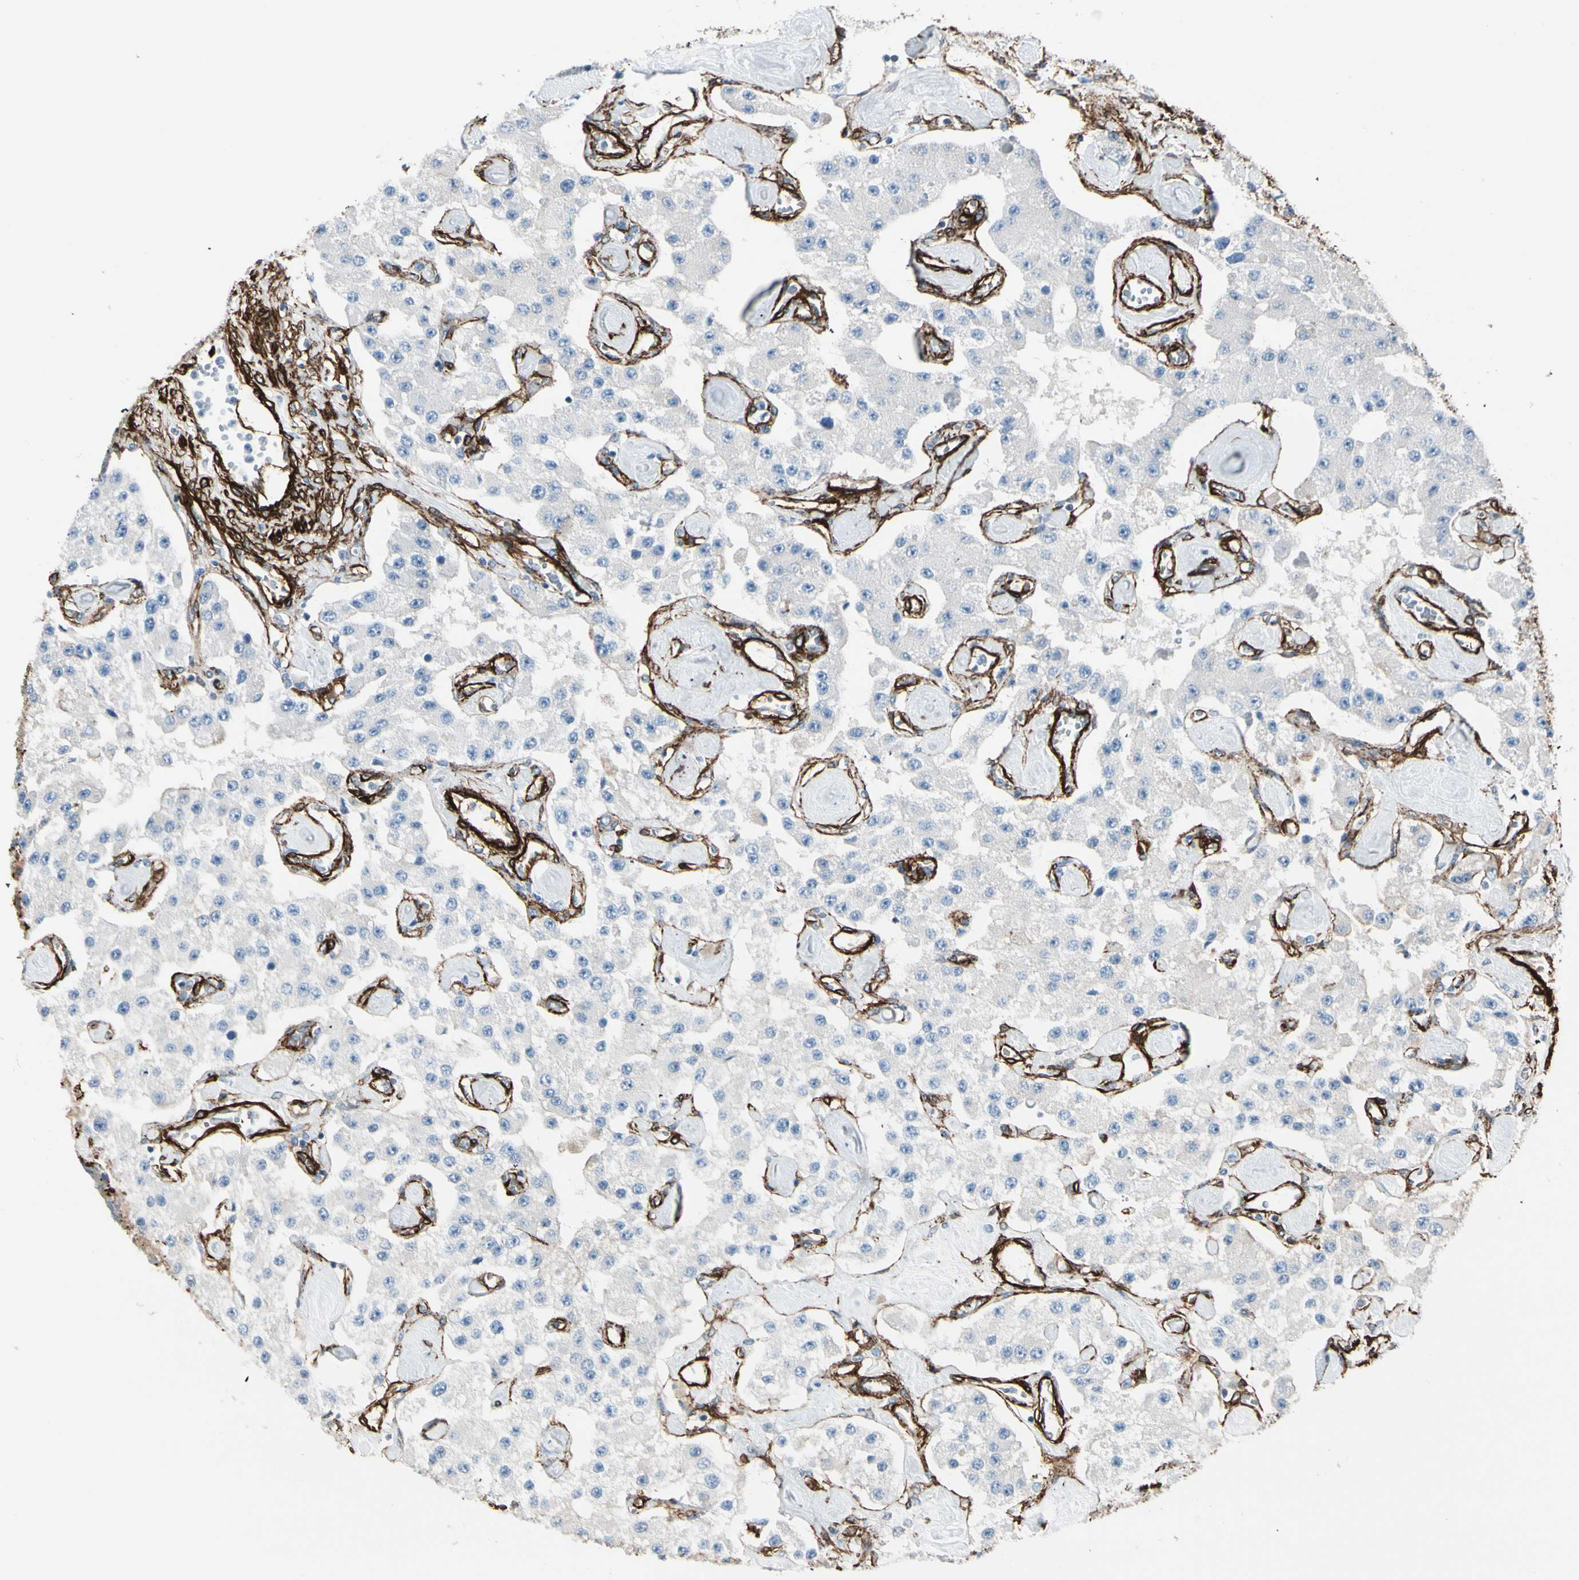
{"staining": {"intensity": "negative", "quantity": "none", "location": "none"}, "tissue": "carcinoid", "cell_type": "Tumor cells", "image_type": "cancer", "snomed": [{"axis": "morphology", "description": "Carcinoid, malignant, NOS"}, {"axis": "topography", "description": "Pancreas"}], "caption": "Tumor cells are negative for protein expression in human malignant carcinoid.", "gene": "CALD1", "patient": {"sex": "male", "age": 41}}